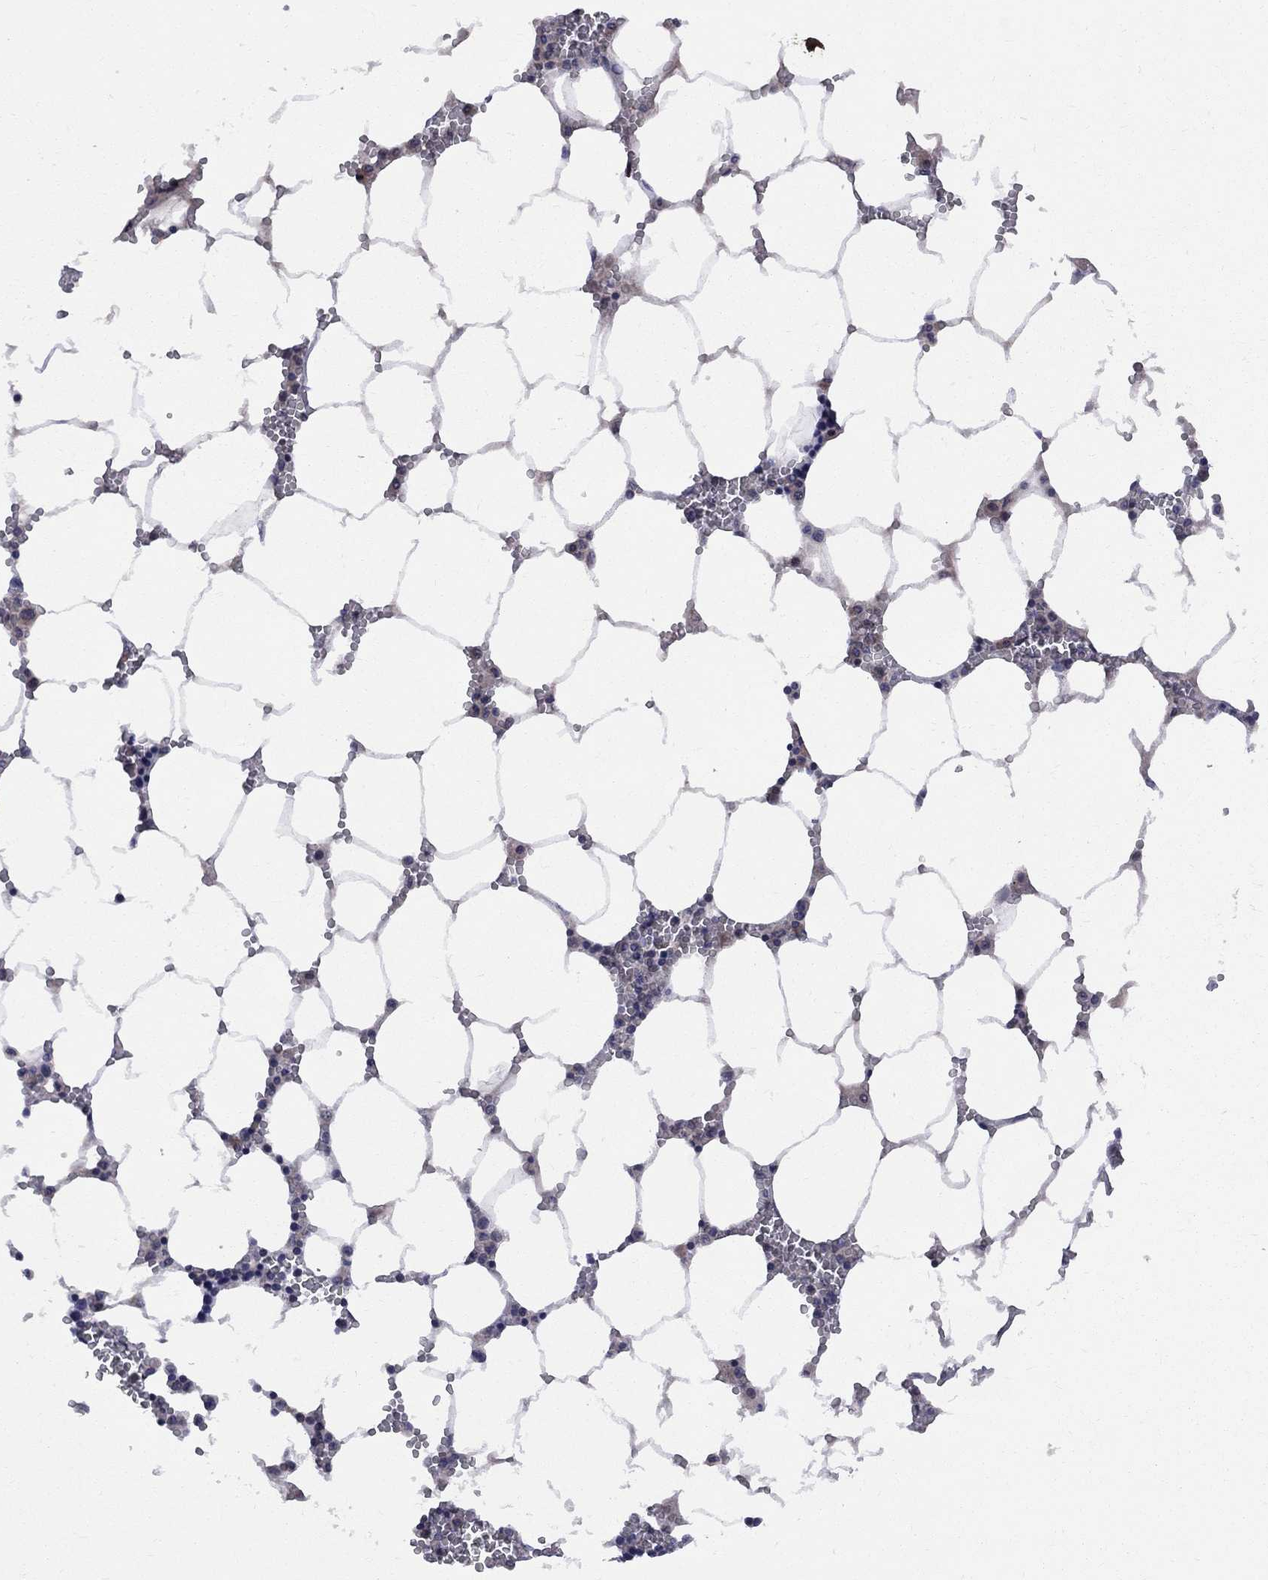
{"staining": {"intensity": "weak", "quantity": "<25%", "location": "cytoplasmic/membranous"}, "tissue": "bone marrow", "cell_type": "Hematopoietic cells", "image_type": "normal", "snomed": [{"axis": "morphology", "description": "Normal tissue, NOS"}, {"axis": "topography", "description": "Bone marrow"}], "caption": "IHC of normal human bone marrow reveals no staining in hematopoietic cells. Brightfield microscopy of immunohistochemistry (IHC) stained with DAB (brown) and hematoxylin (blue), captured at high magnification.", "gene": "CNOT11", "patient": {"sex": "female", "age": 64}}